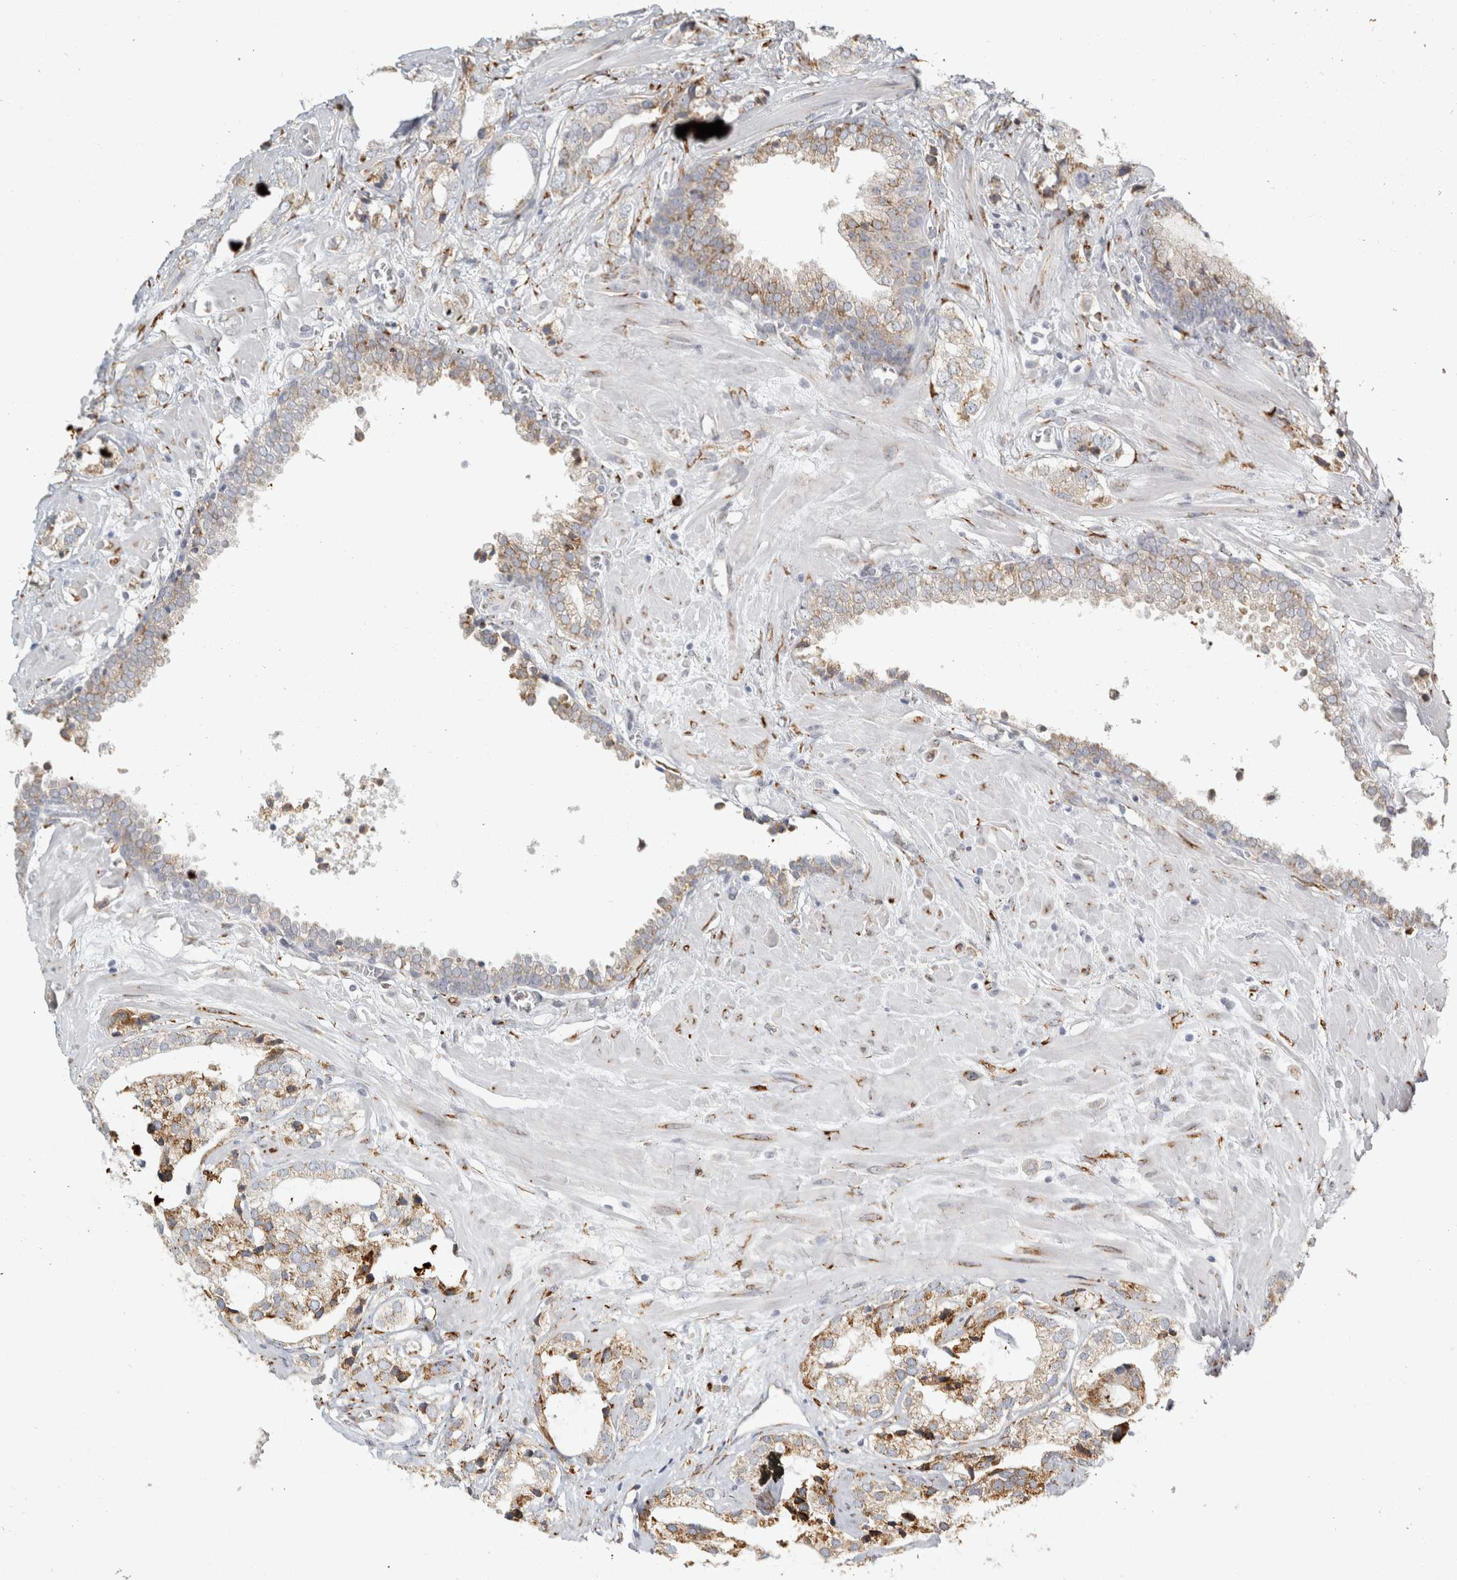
{"staining": {"intensity": "moderate", "quantity": "<25%", "location": "cytoplasmic/membranous"}, "tissue": "prostate cancer", "cell_type": "Tumor cells", "image_type": "cancer", "snomed": [{"axis": "morphology", "description": "Adenocarcinoma, High grade"}, {"axis": "topography", "description": "Prostate"}], "caption": "Protein expression by immunohistochemistry (IHC) reveals moderate cytoplasmic/membranous positivity in approximately <25% of tumor cells in high-grade adenocarcinoma (prostate). Immunohistochemistry stains the protein of interest in brown and the nuclei are stained blue.", "gene": "OSTN", "patient": {"sex": "male", "age": 66}}